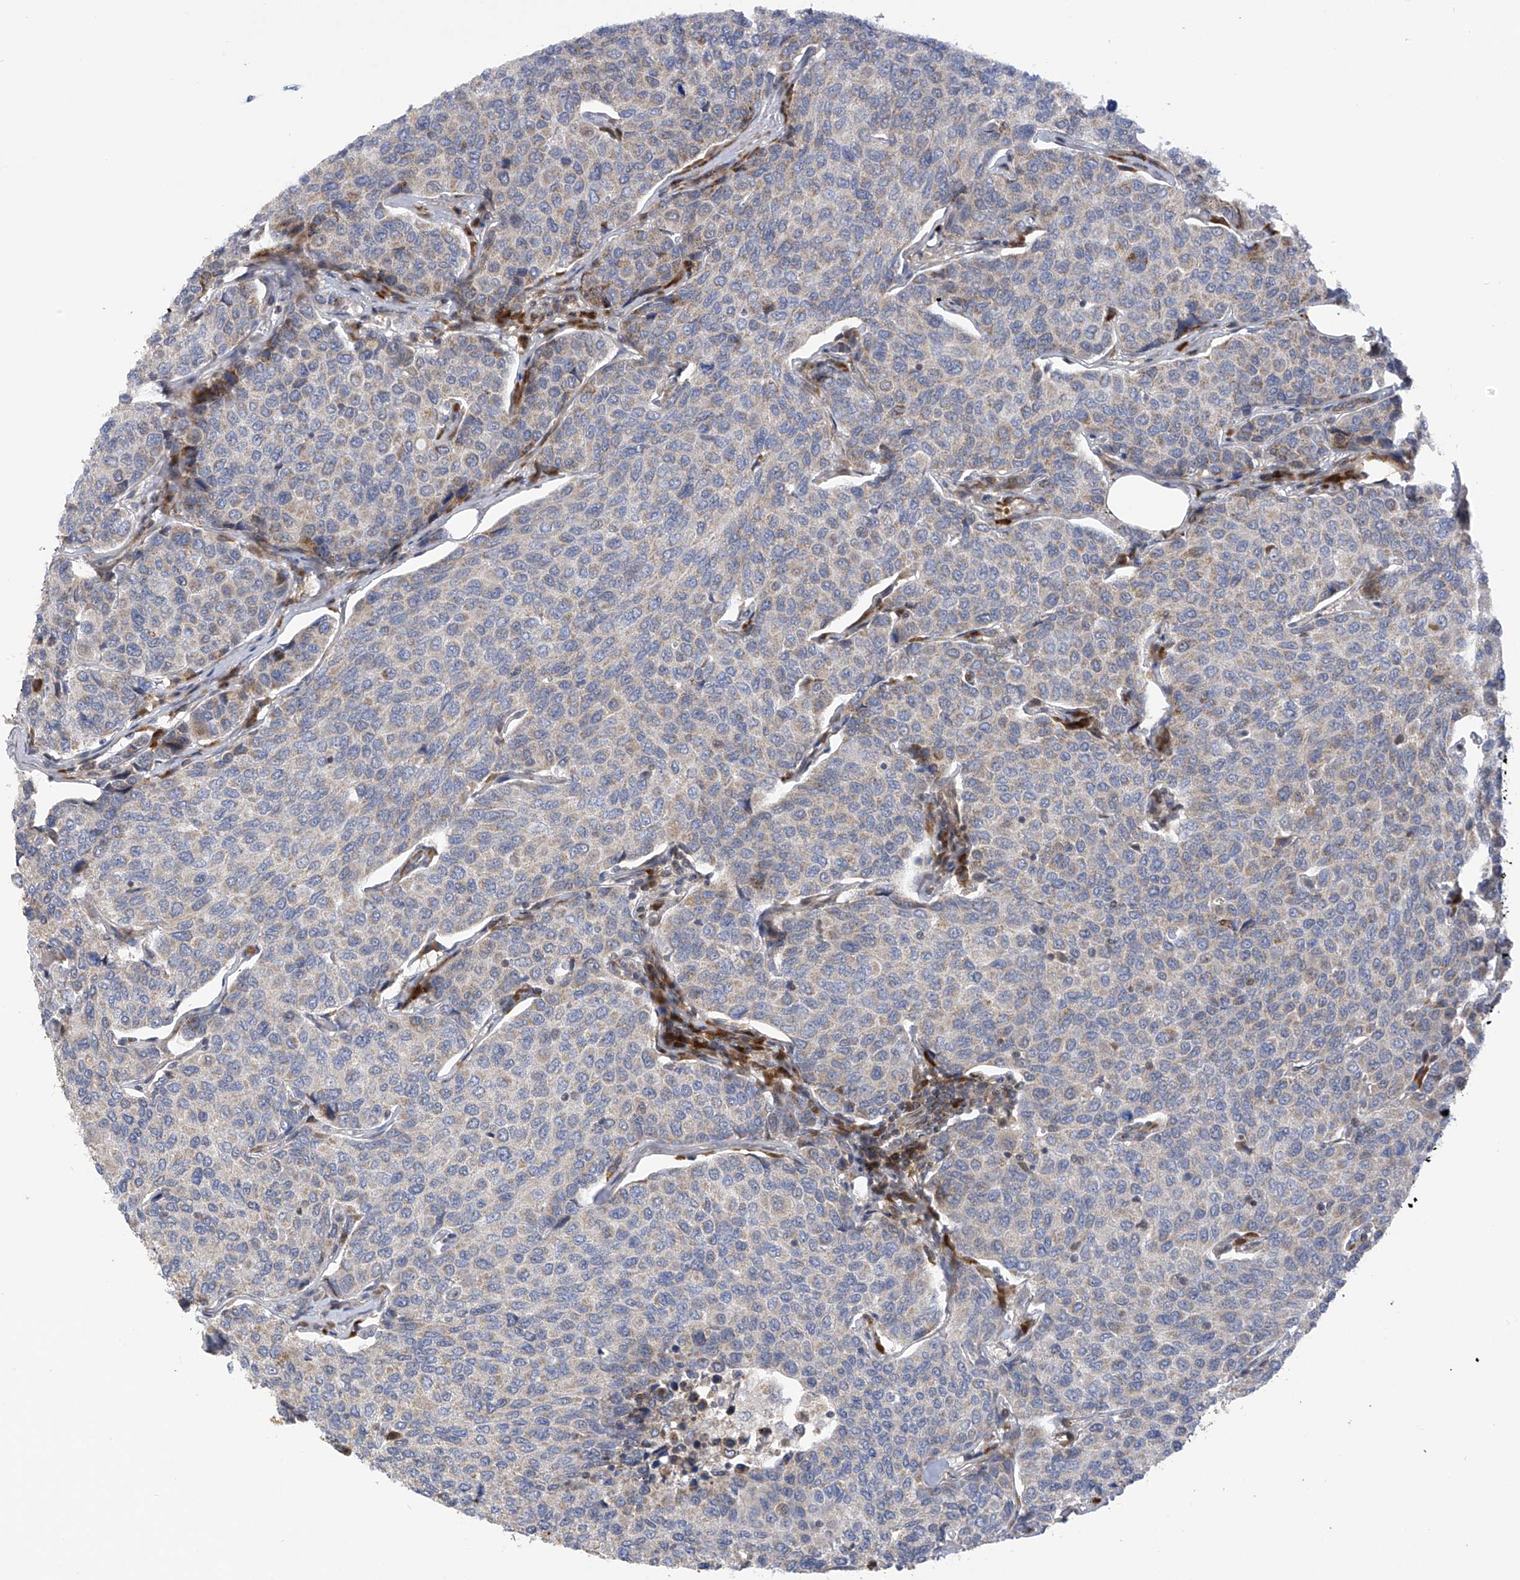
{"staining": {"intensity": "negative", "quantity": "none", "location": "none"}, "tissue": "breast cancer", "cell_type": "Tumor cells", "image_type": "cancer", "snomed": [{"axis": "morphology", "description": "Duct carcinoma"}, {"axis": "topography", "description": "Breast"}], "caption": "Immunohistochemistry (IHC) histopathology image of neoplastic tissue: breast cancer stained with DAB (3,3'-diaminobenzidine) reveals no significant protein positivity in tumor cells.", "gene": "SLCO4A1", "patient": {"sex": "female", "age": 55}}